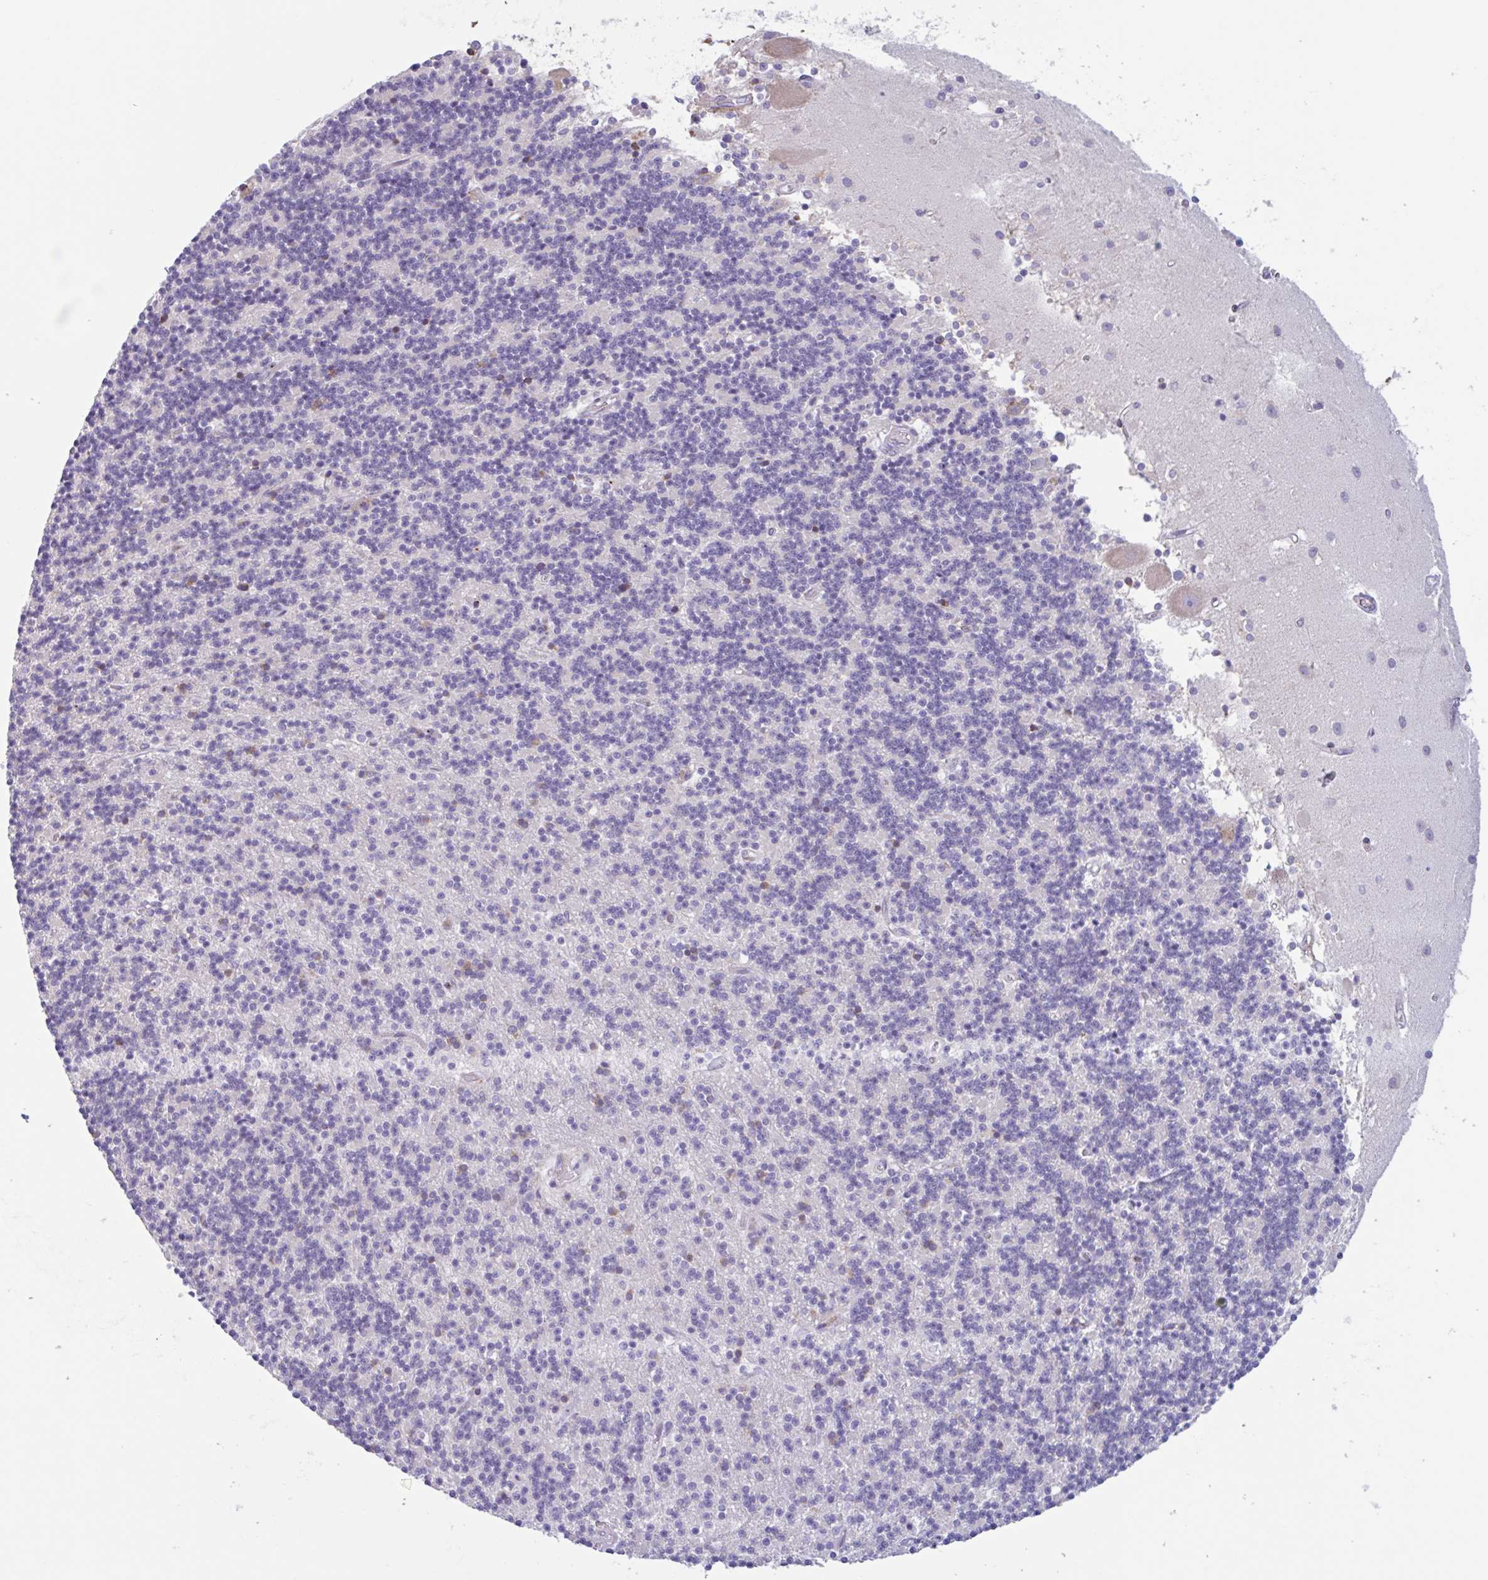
{"staining": {"intensity": "negative", "quantity": "none", "location": "none"}, "tissue": "cerebellum", "cell_type": "Cells in granular layer", "image_type": "normal", "snomed": [{"axis": "morphology", "description": "Normal tissue, NOS"}, {"axis": "topography", "description": "Cerebellum"}], "caption": "Immunohistochemistry photomicrograph of normal cerebellum: cerebellum stained with DAB (3,3'-diaminobenzidine) reveals no significant protein expression in cells in granular layer.", "gene": "DOK4", "patient": {"sex": "male", "age": 54}}